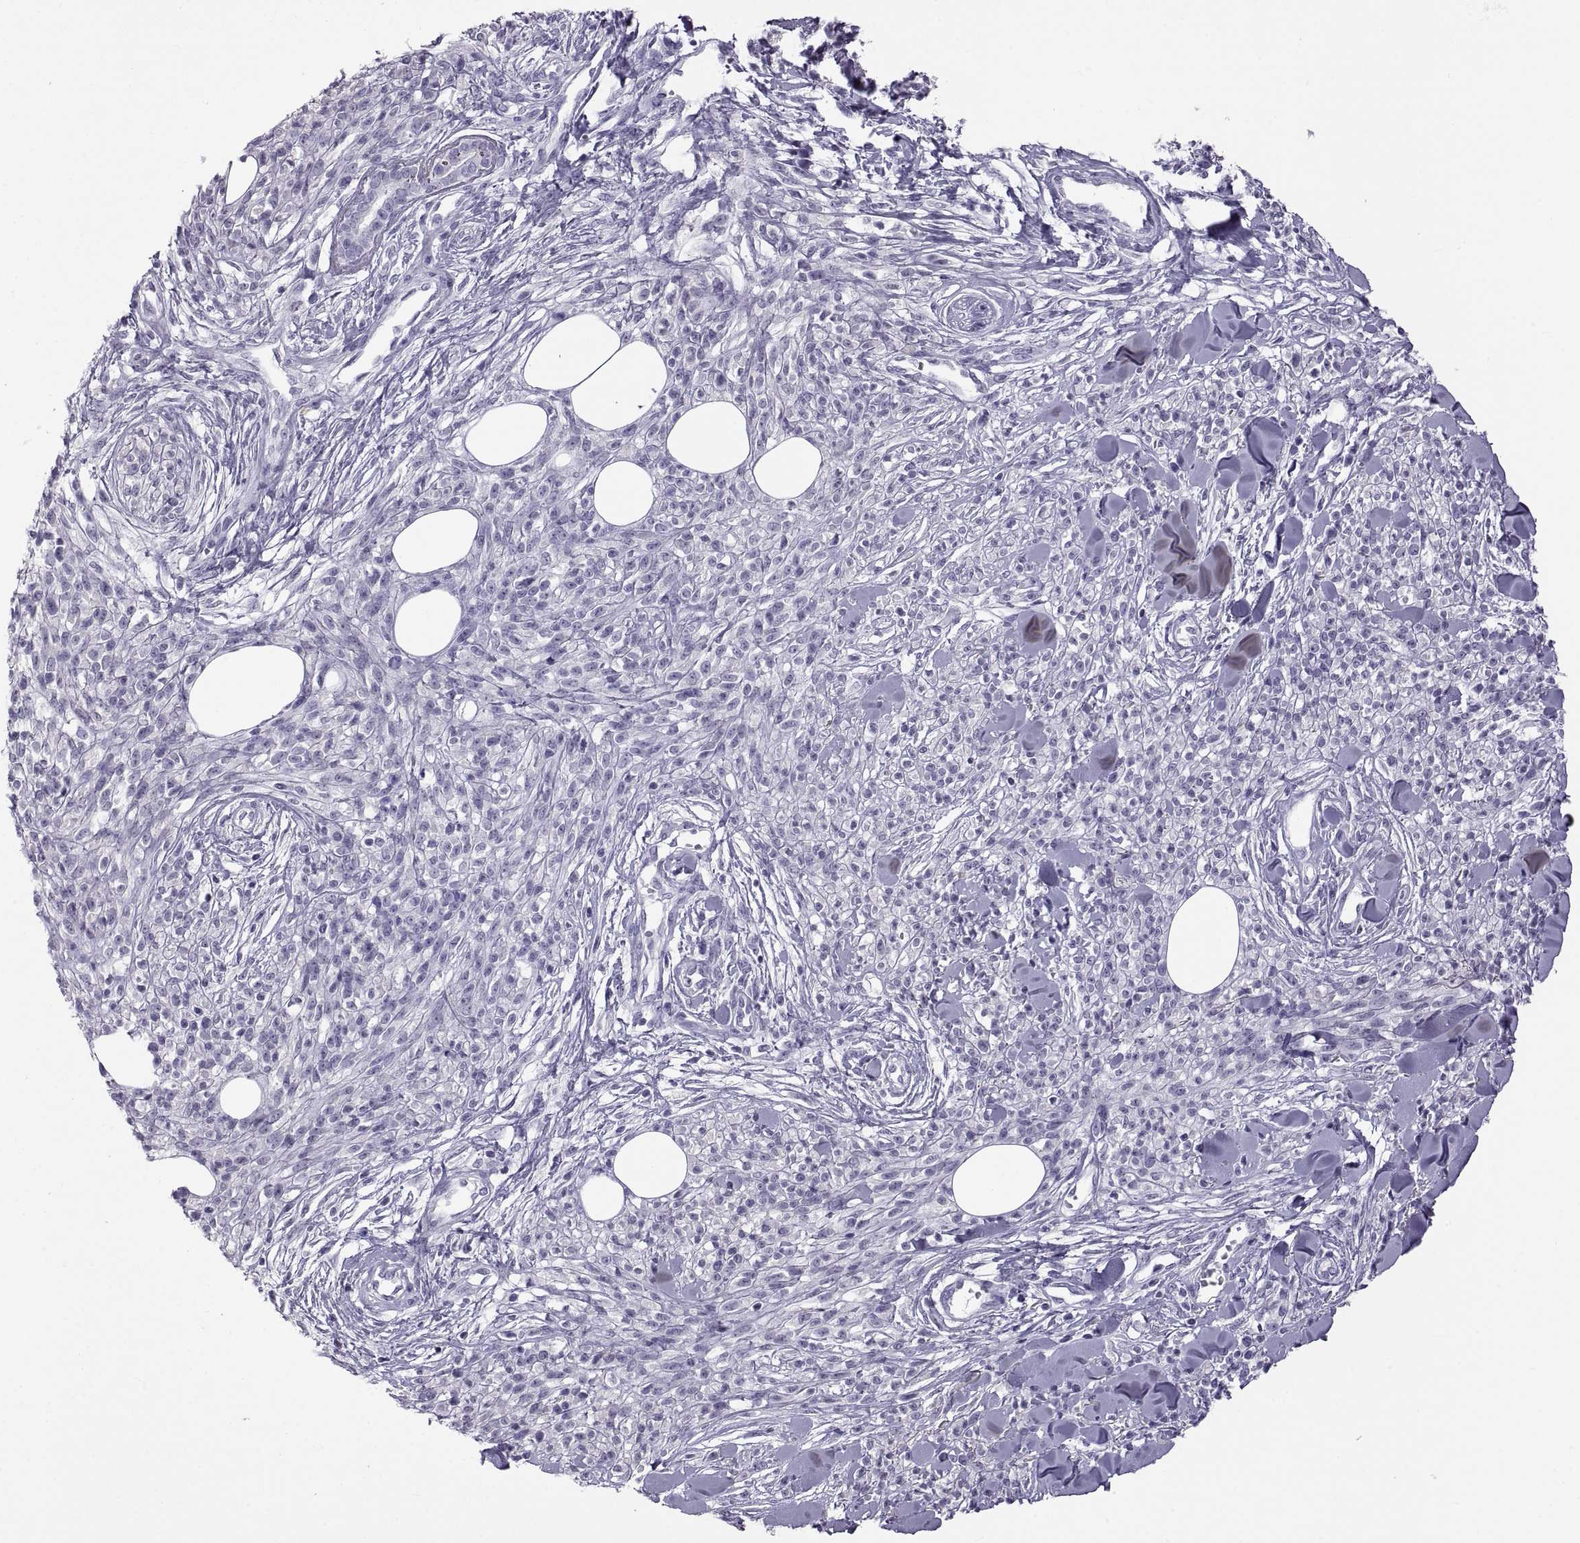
{"staining": {"intensity": "negative", "quantity": "none", "location": "none"}, "tissue": "melanoma", "cell_type": "Tumor cells", "image_type": "cancer", "snomed": [{"axis": "morphology", "description": "Malignant melanoma, NOS"}, {"axis": "topography", "description": "Skin"}, {"axis": "topography", "description": "Skin of trunk"}], "caption": "Tumor cells are negative for protein expression in human melanoma.", "gene": "RDM1", "patient": {"sex": "male", "age": 74}}